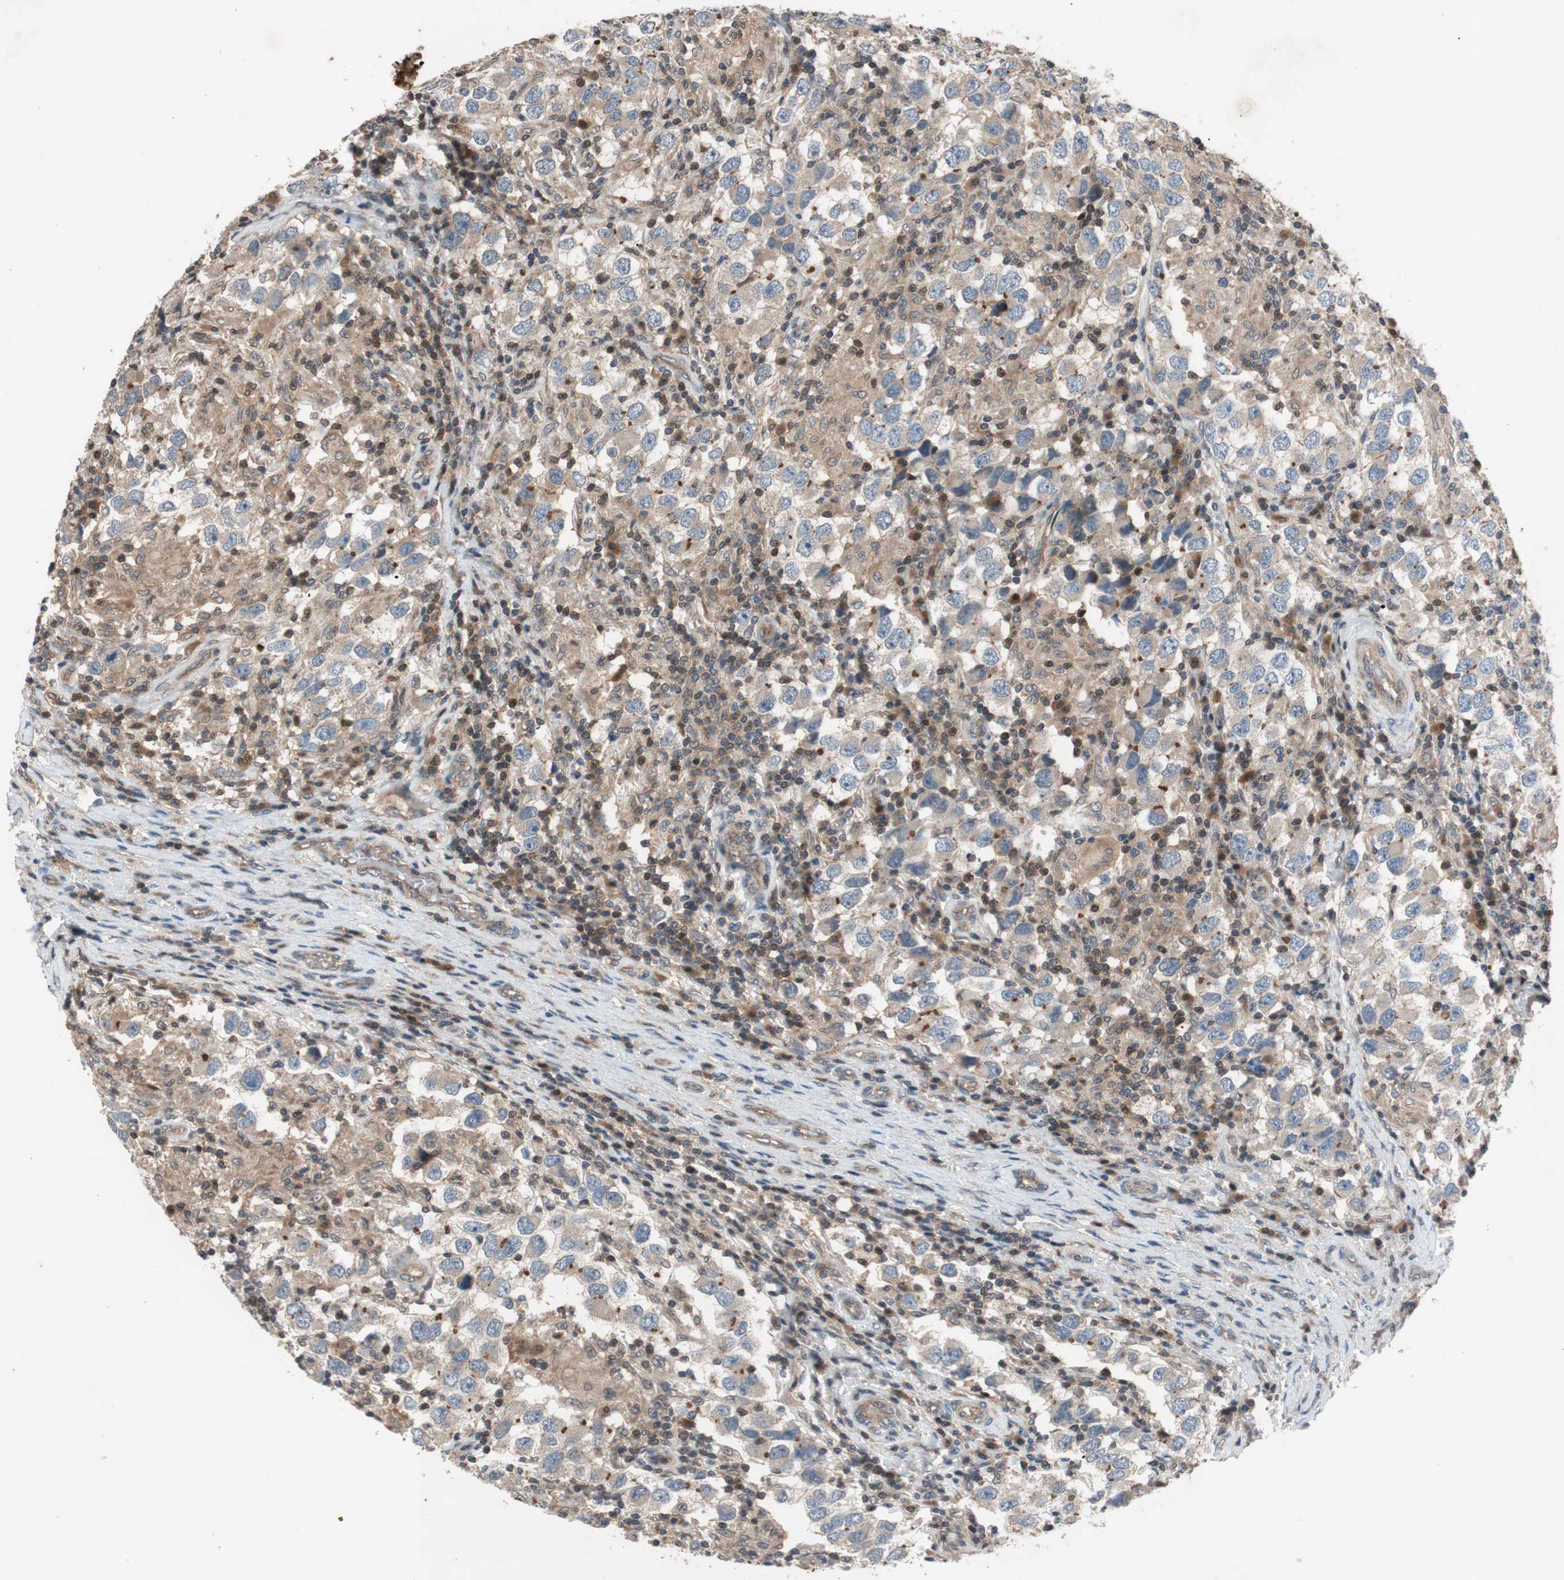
{"staining": {"intensity": "moderate", "quantity": "25%-75%", "location": "cytoplasmic/membranous"}, "tissue": "testis cancer", "cell_type": "Tumor cells", "image_type": "cancer", "snomed": [{"axis": "morphology", "description": "Carcinoma, Embryonal, NOS"}, {"axis": "topography", "description": "Testis"}], "caption": "Immunohistochemistry (IHC) histopathology image of neoplastic tissue: human testis cancer (embryonal carcinoma) stained using immunohistochemistry reveals medium levels of moderate protein expression localized specifically in the cytoplasmic/membranous of tumor cells, appearing as a cytoplasmic/membranous brown color.", "gene": "EPHA8", "patient": {"sex": "male", "age": 21}}